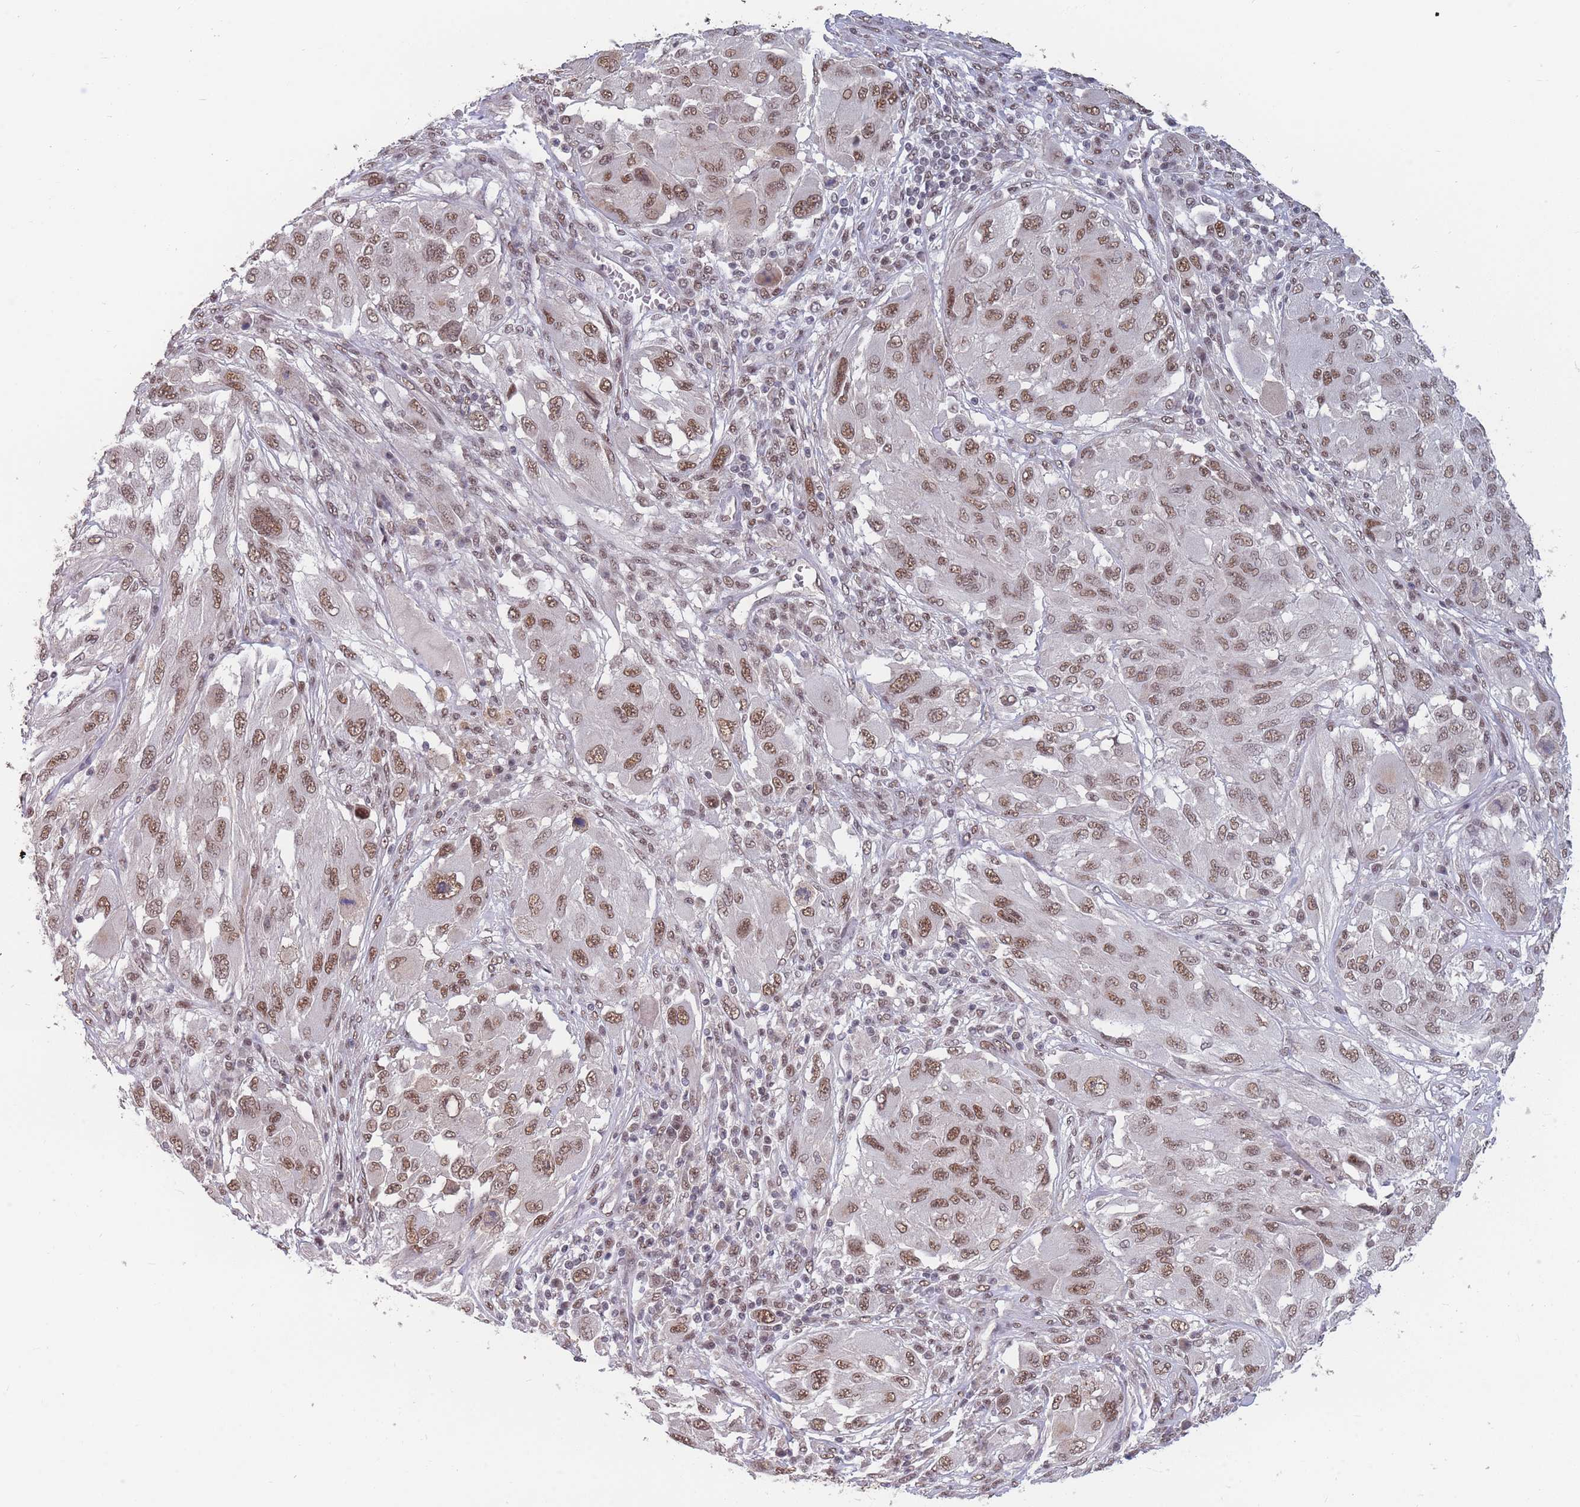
{"staining": {"intensity": "moderate", "quantity": ">75%", "location": "nuclear"}, "tissue": "melanoma", "cell_type": "Tumor cells", "image_type": "cancer", "snomed": [{"axis": "morphology", "description": "Malignant melanoma, NOS"}, {"axis": "topography", "description": "Skin"}], "caption": "There is medium levels of moderate nuclear positivity in tumor cells of malignant melanoma, as demonstrated by immunohistochemical staining (brown color).", "gene": "SNRPA1", "patient": {"sex": "female", "age": 91}}